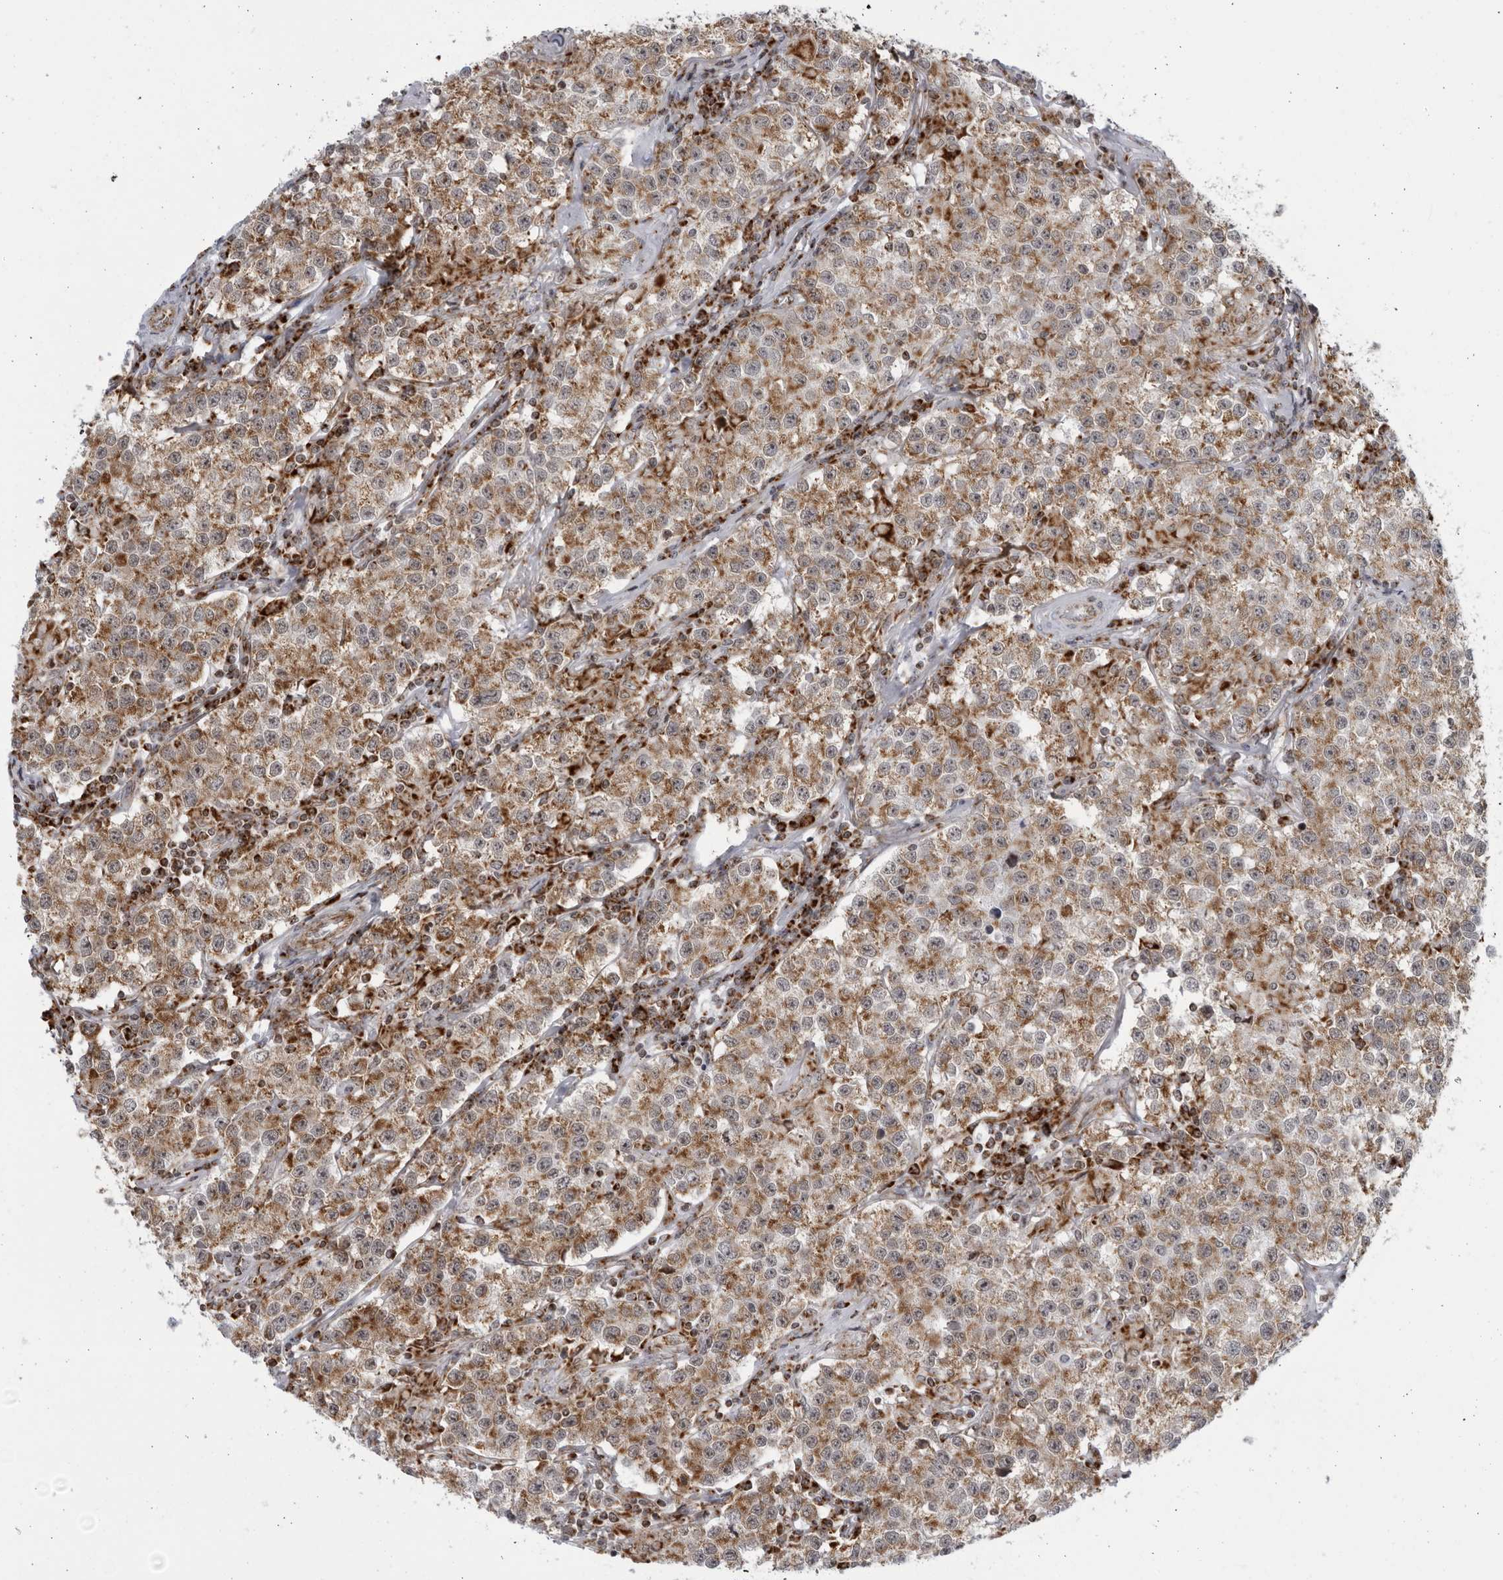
{"staining": {"intensity": "strong", "quantity": ">75%", "location": "cytoplasmic/membranous"}, "tissue": "testis cancer", "cell_type": "Tumor cells", "image_type": "cancer", "snomed": [{"axis": "morphology", "description": "Seminoma, NOS"}, {"axis": "morphology", "description": "Carcinoma, Embryonal, NOS"}, {"axis": "topography", "description": "Testis"}], "caption": "IHC micrograph of neoplastic tissue: human testis cancer (seminoma) stained using immunohistochemistry (IHC) reveals high levels of strong protein expression localized specifically in the cytoplasmic/membranous of tumor cells, appearing as a cytoplasmic/membranous brown color.", "gene": "RBM34", "patient": {"sex": "male", "age": 43}}